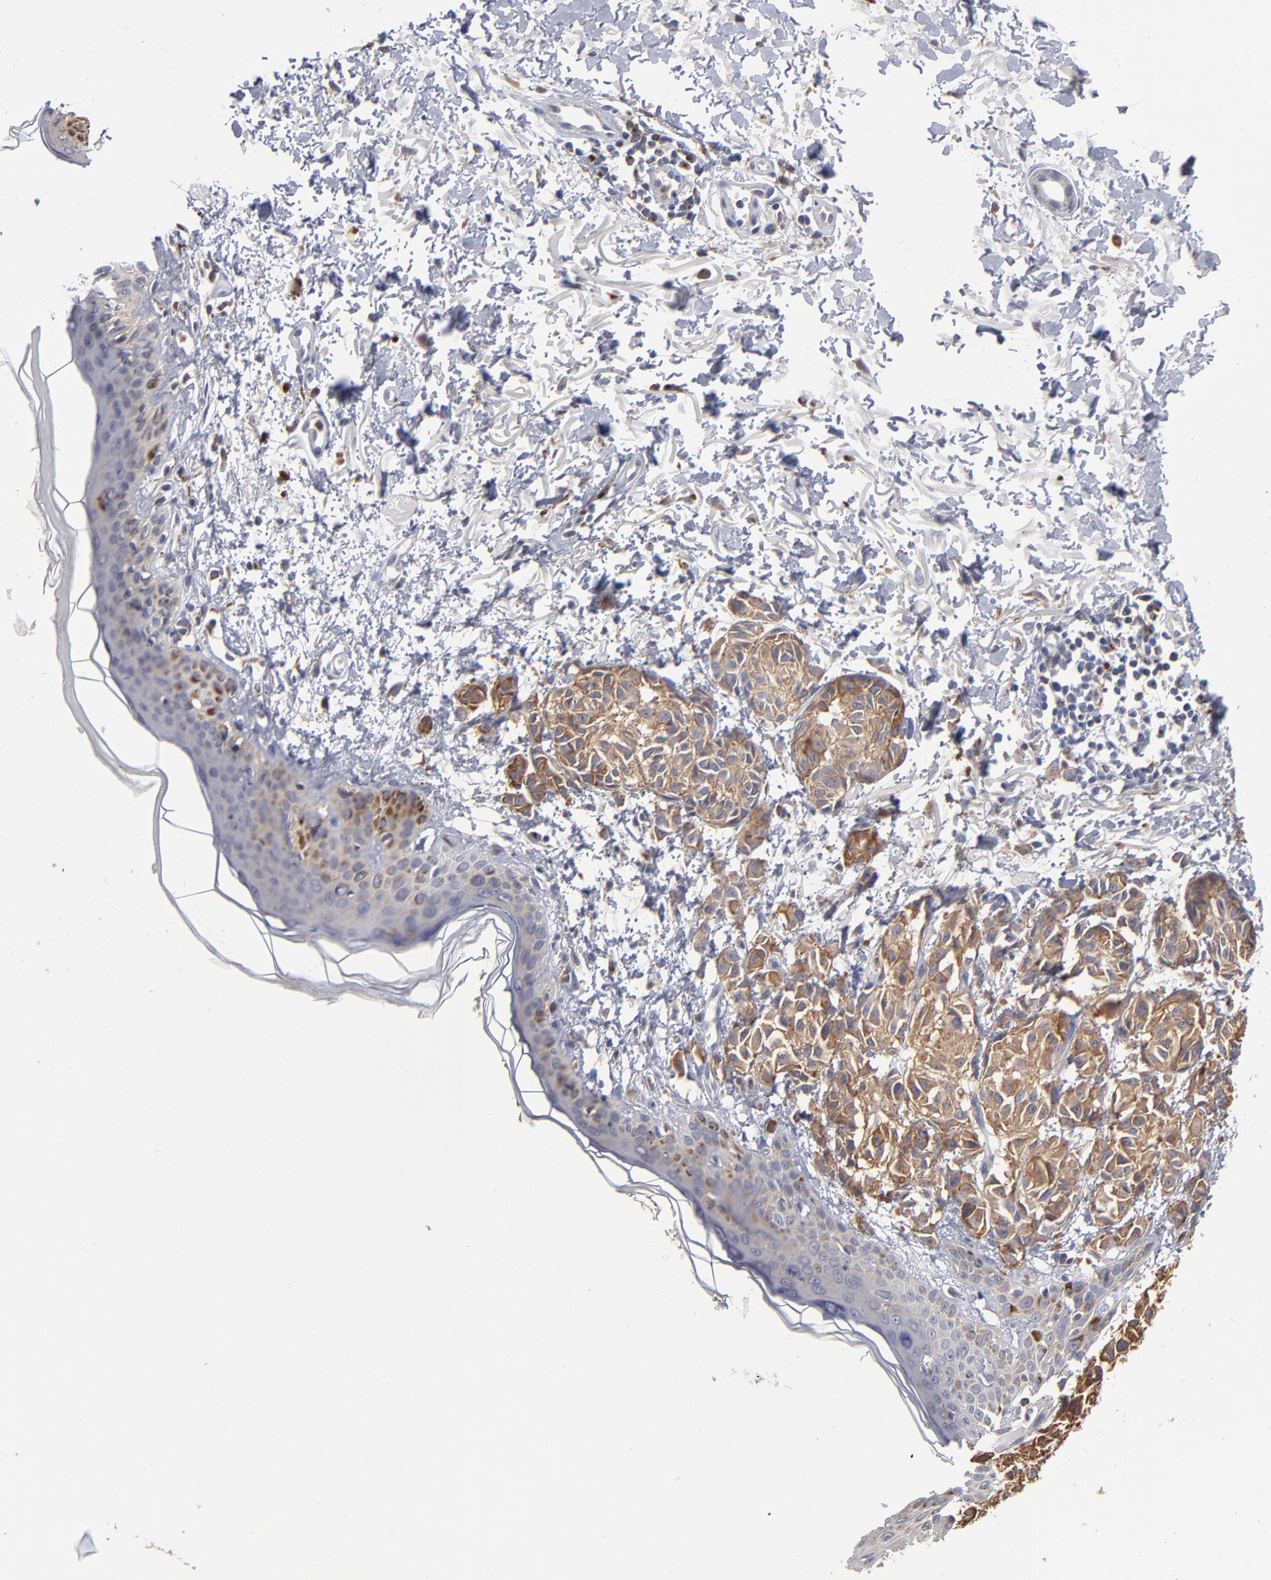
{"staining": {"intensity": "moderate", "quantity": ">75%", "location": "cytoplasmic/membranous"}, "tissue": "melanoma", "cell_type": "Tumor cells", "image_type": "cancer", "snomed": [{"axis": "morphology", "description": "Malignant melanoma, NOS"}, {"axis": "topography", "description": "Skin"}], "caption": "Approximately >75% of tumor cells in malignant melanoma reveal moderate cytoplasmic/membranous protein positivity as visualized by brown immunohistochemical staining.", "gene": "RRAGB", "patient": {"sex": "male", "age": 76}}